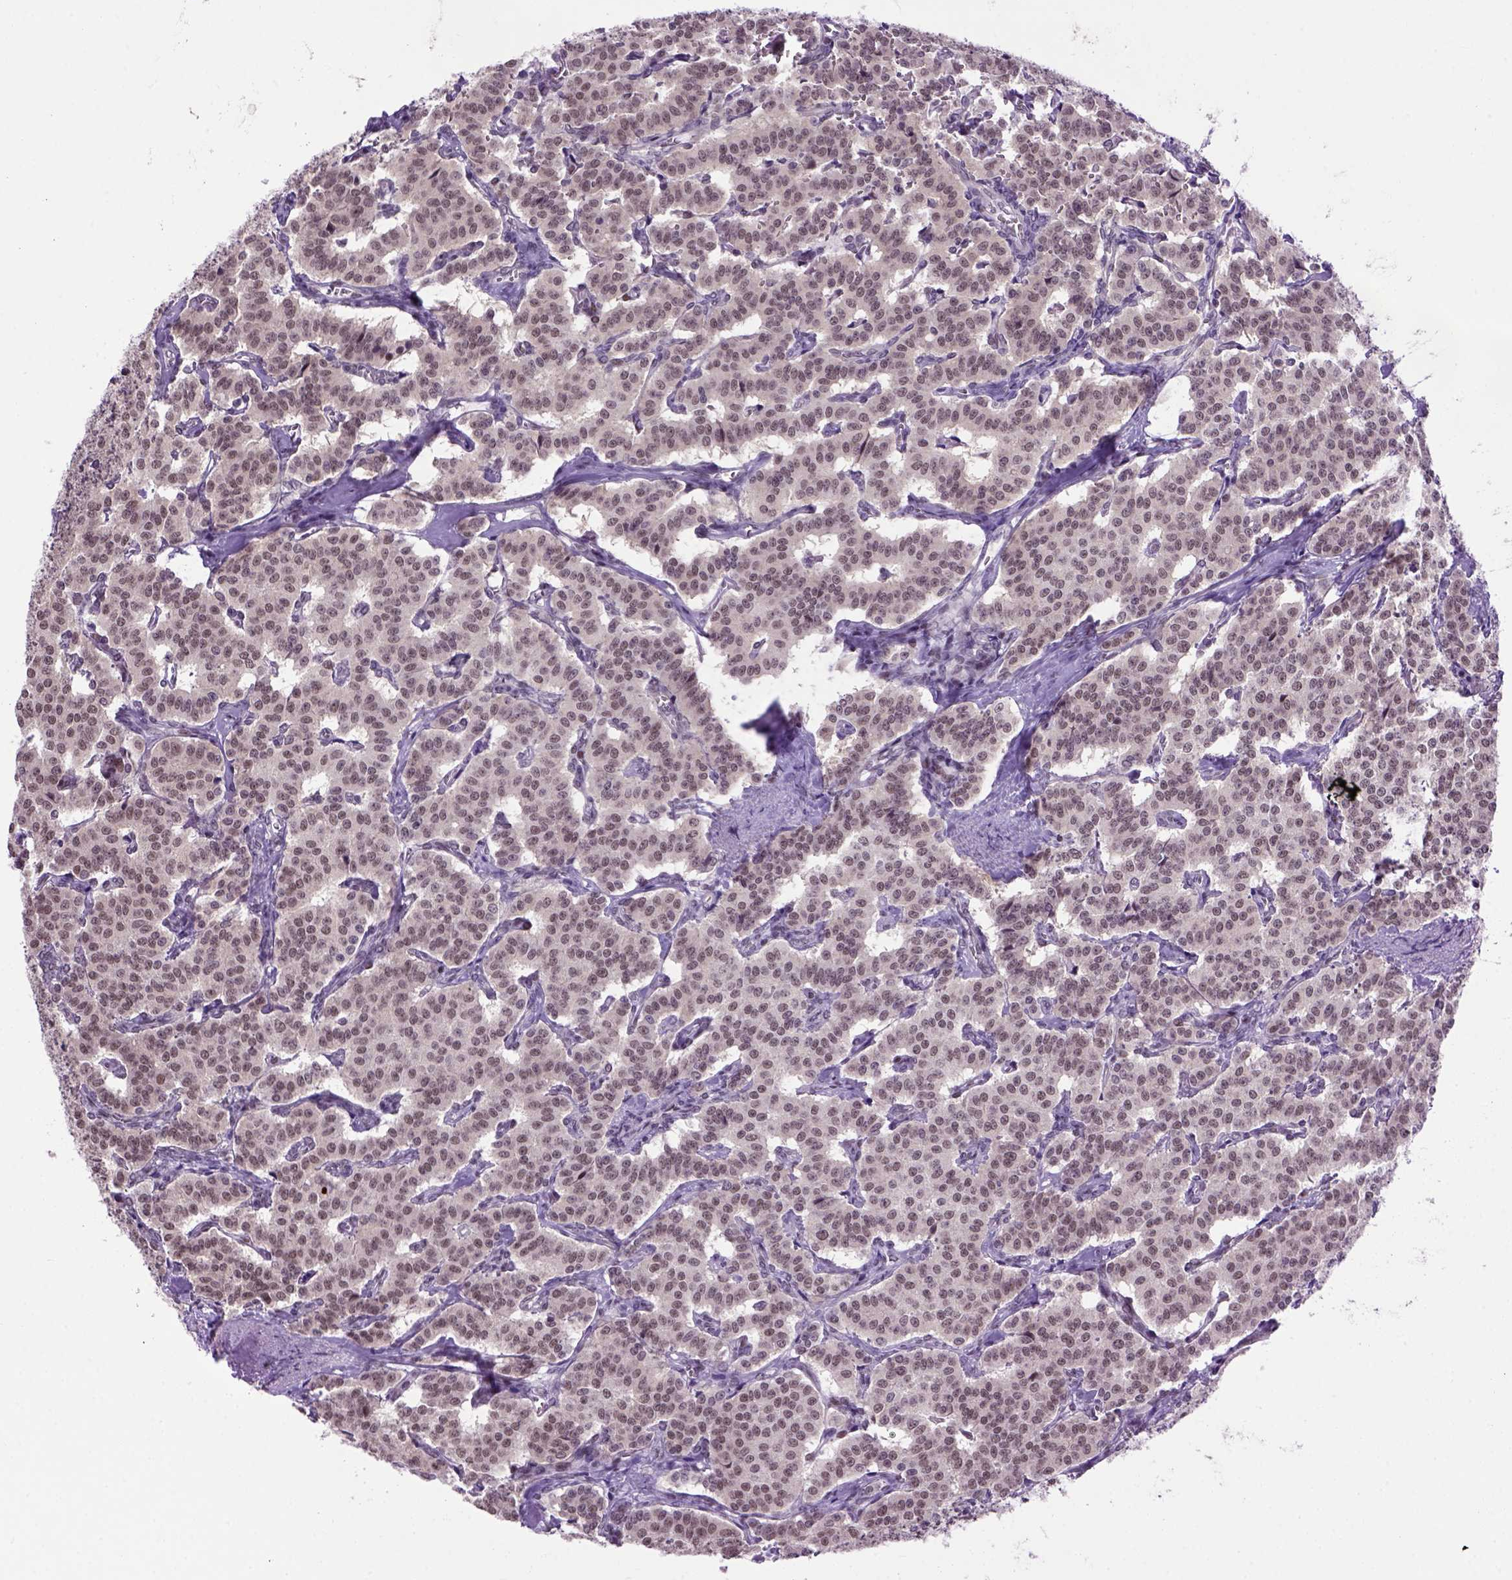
{"staining": {"intensity": "weak", "quantity": ">75%", "location": "nuclear"}, "tissue": "carcinoid", "cell_type": "Tumor cells", "image_type": "cancer", "snomed": [{"axis": "morphology", "description": "Carcinoid, malignant, NOS"}, {"axis": "topography", "description": "Lung"}], "caption": "Brown immunohistochemical staining in human malignant carcinoid shows weak nuclear positivity in approximately >75% of tumor cells.", "gene": "TBPL1", "patient": {"sex": "female", "age": 46}}